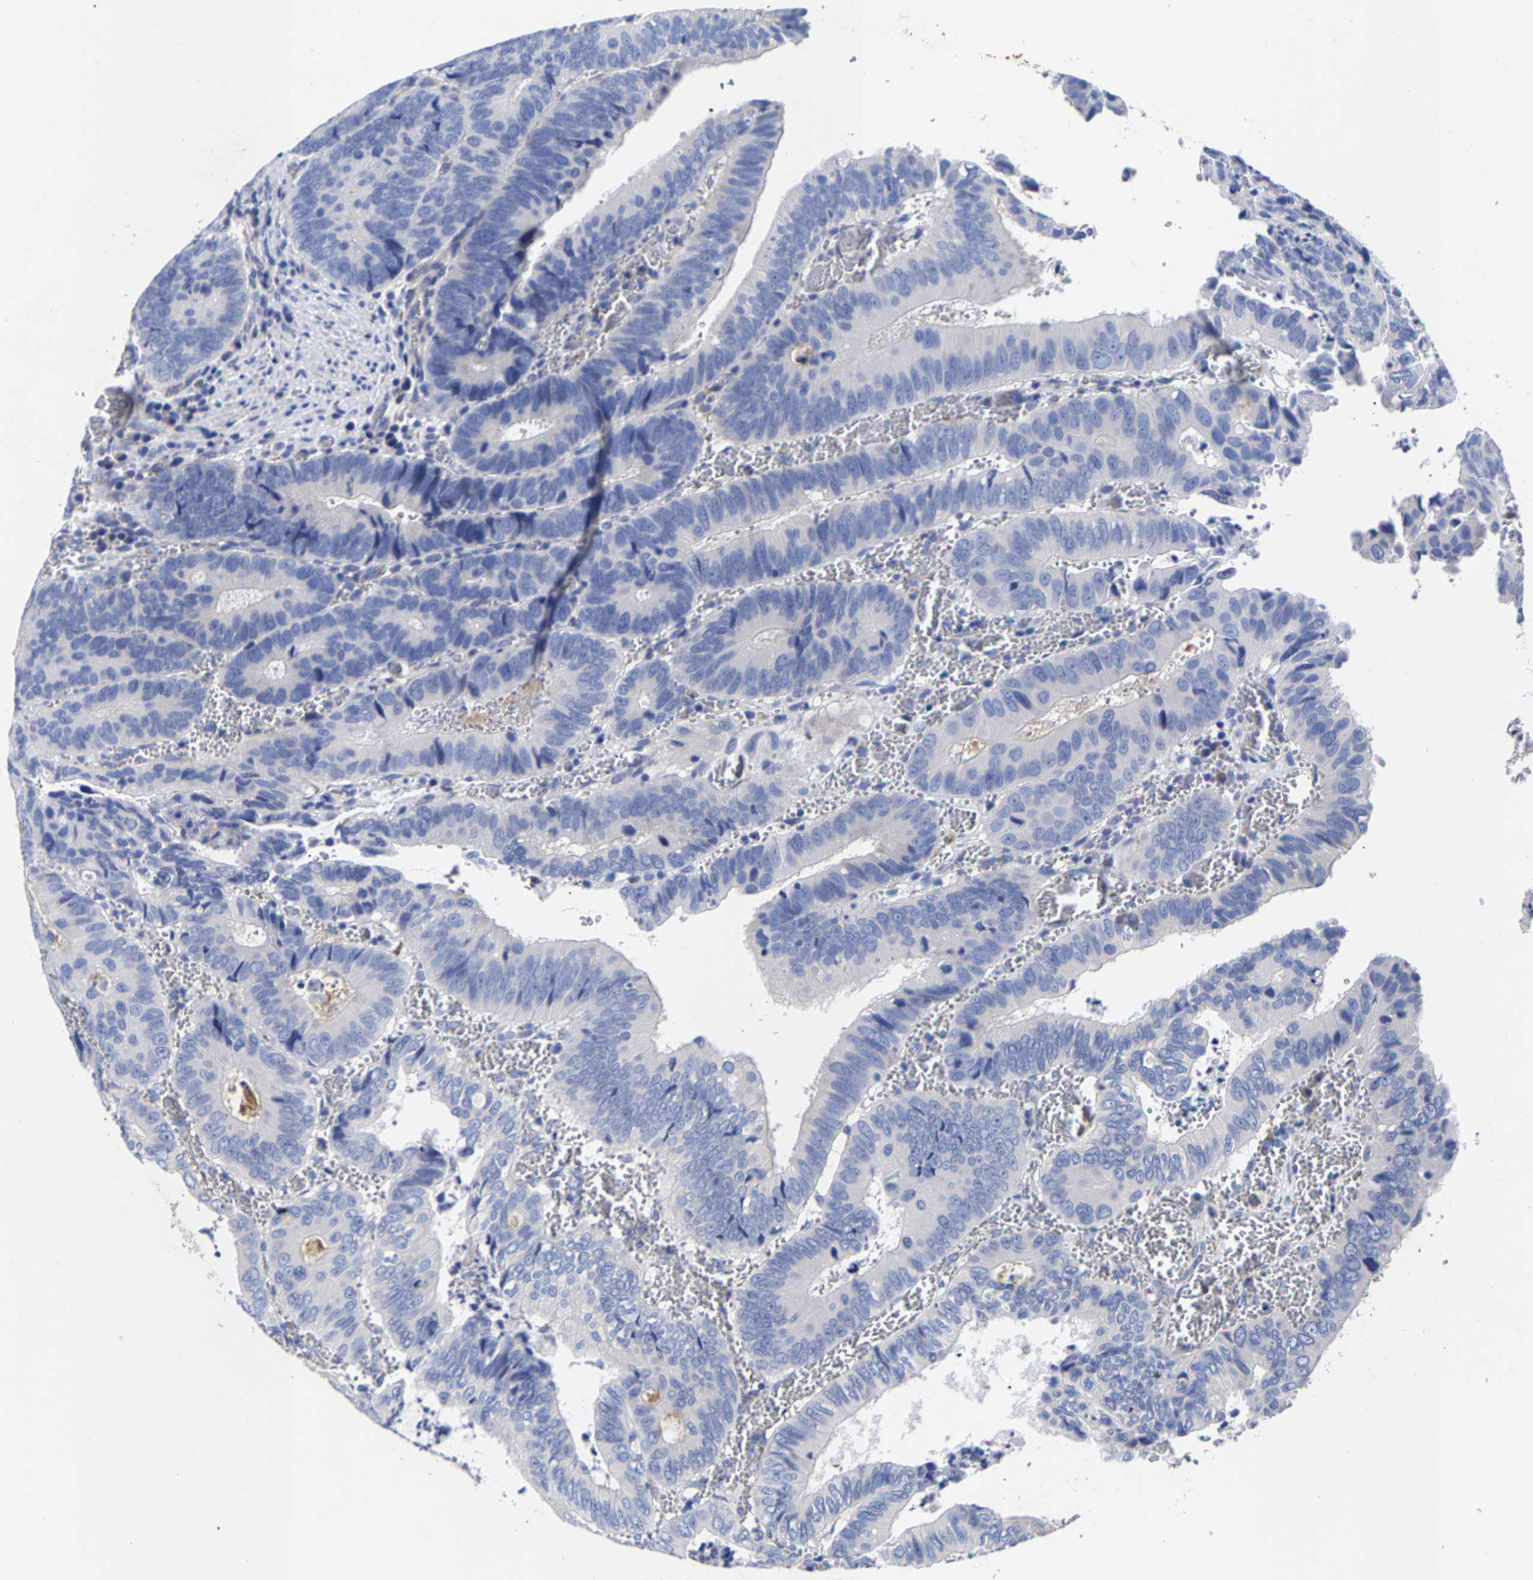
{"staining": {"intensity": "negative", "quantity": "none", "location": "none"}, "tissue": "colorectal cancer", "cell_type": "Tumor cells", "image_type": "cancer", "snomed": [{"axis": "morphology", "description": "Inflammation, NOS"}, {"axis": "morphology", "description": "Adenocarcinoma, NOS"}, {"axis": "topography", "description": "Colon"}], "caption": "IHC histopathology image of human adenocarcinoma (colorectal) stained for a protein (brown), which shows no expression in tumor cells.", "gene": "AASS", "patient": {"sex": "male", "age": 72}}